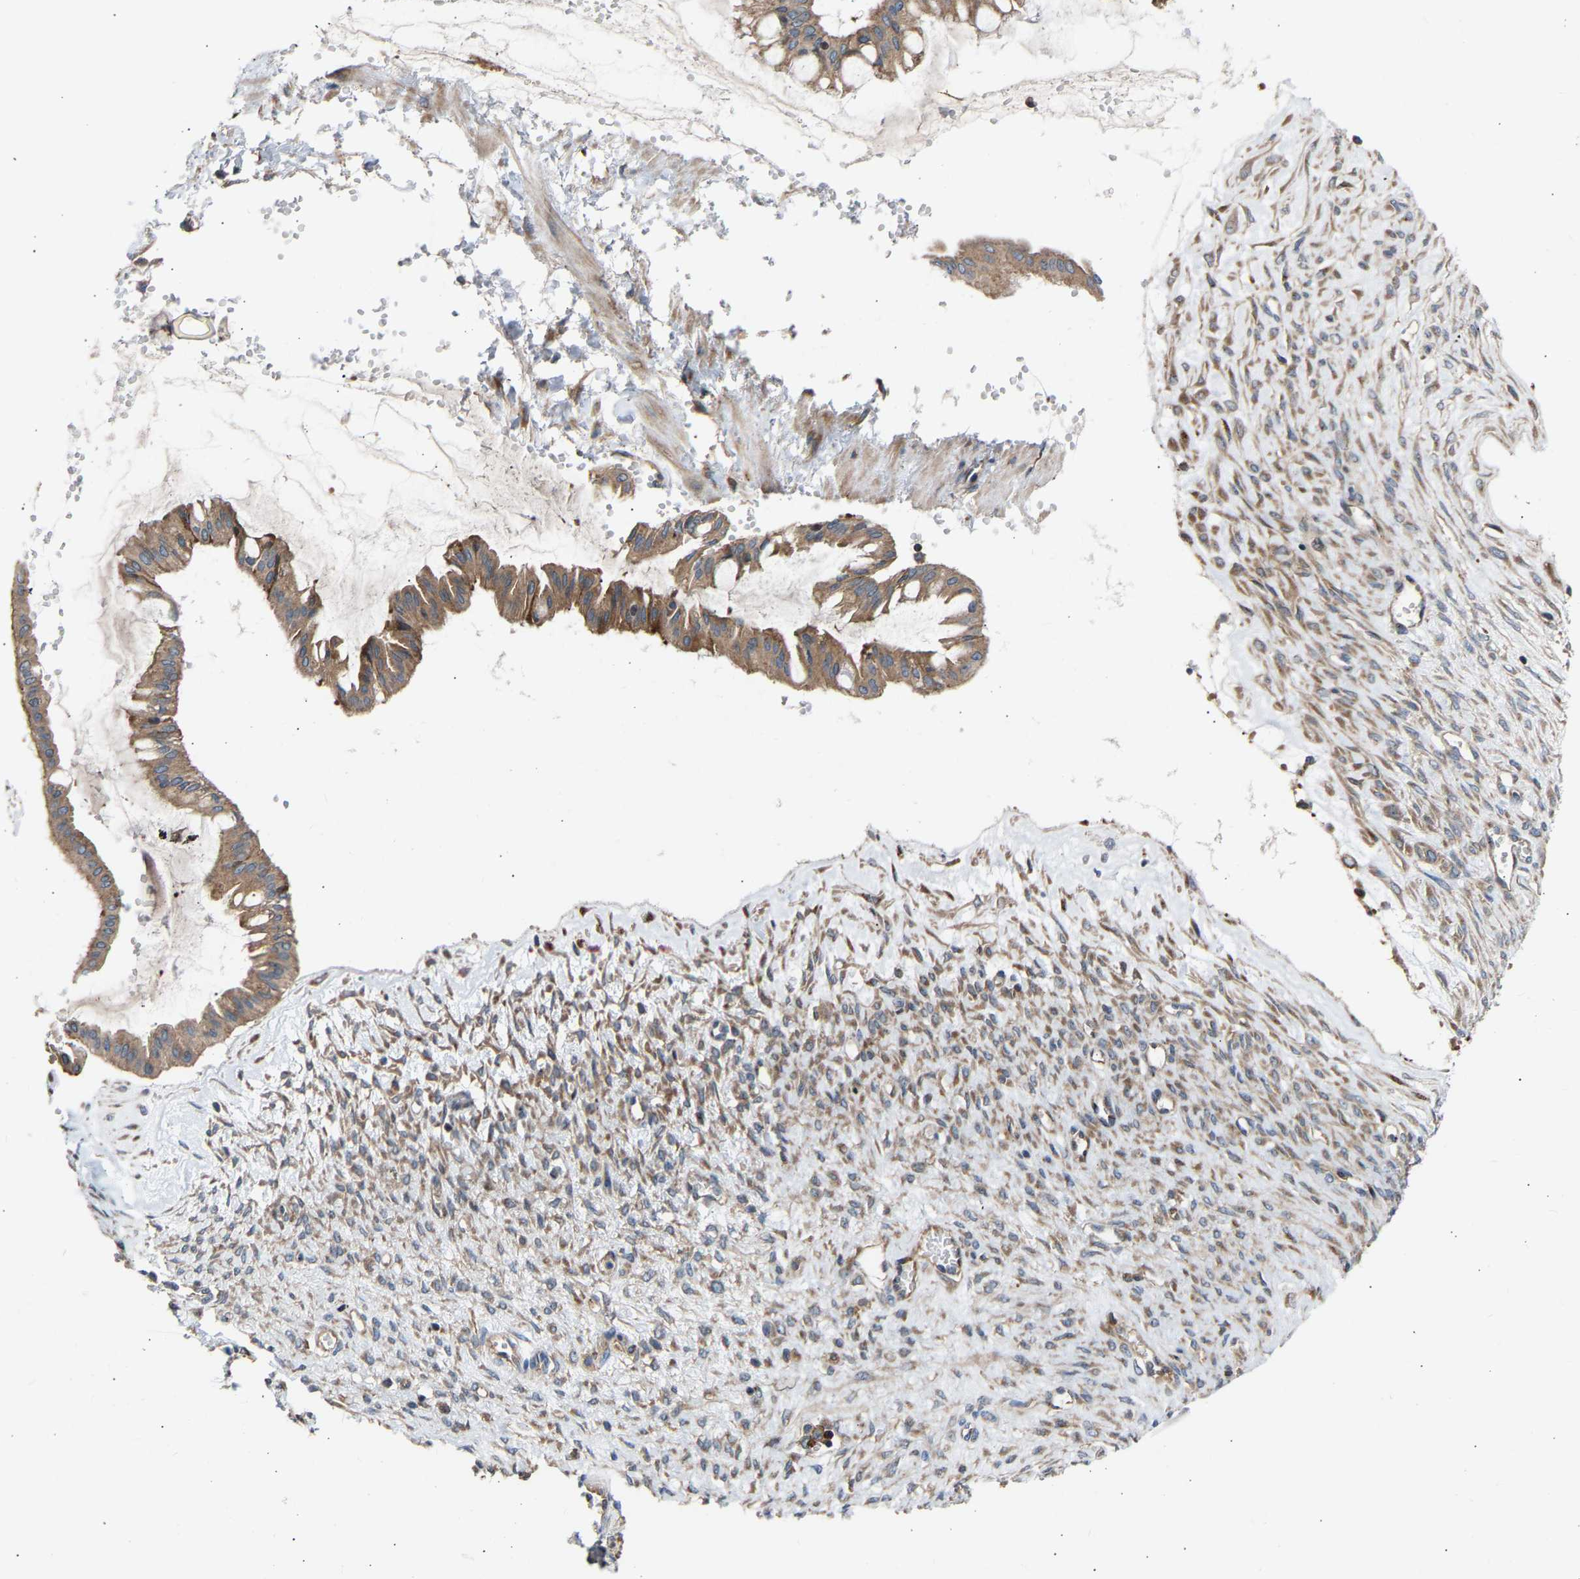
{"staining": {"intensity": "moderate", "quantity": ">75%", "location": "cytoplasmic/membranous"}, "tissue": "ovarian cancer", "cell_type": "Tumor cells", "image_type": "cancer", "snomed": [{"axis": "morphology", "description": "Cystadenocarcinoma, mucinous, NOS"}, {"axis": "topography", "description": "Ovary"}], "caption": "IHC of ovarian cancer reveals medium levels of moderate cytoplasmic/membranous expression in about >75% of tumor cells. The protein is stained brown, and the nuclei are stained in blue (DAB IHC with brightfield microscopy, high magnification).", "gene": "GCN1", "patient": {"sex": "female", "age": 73}}